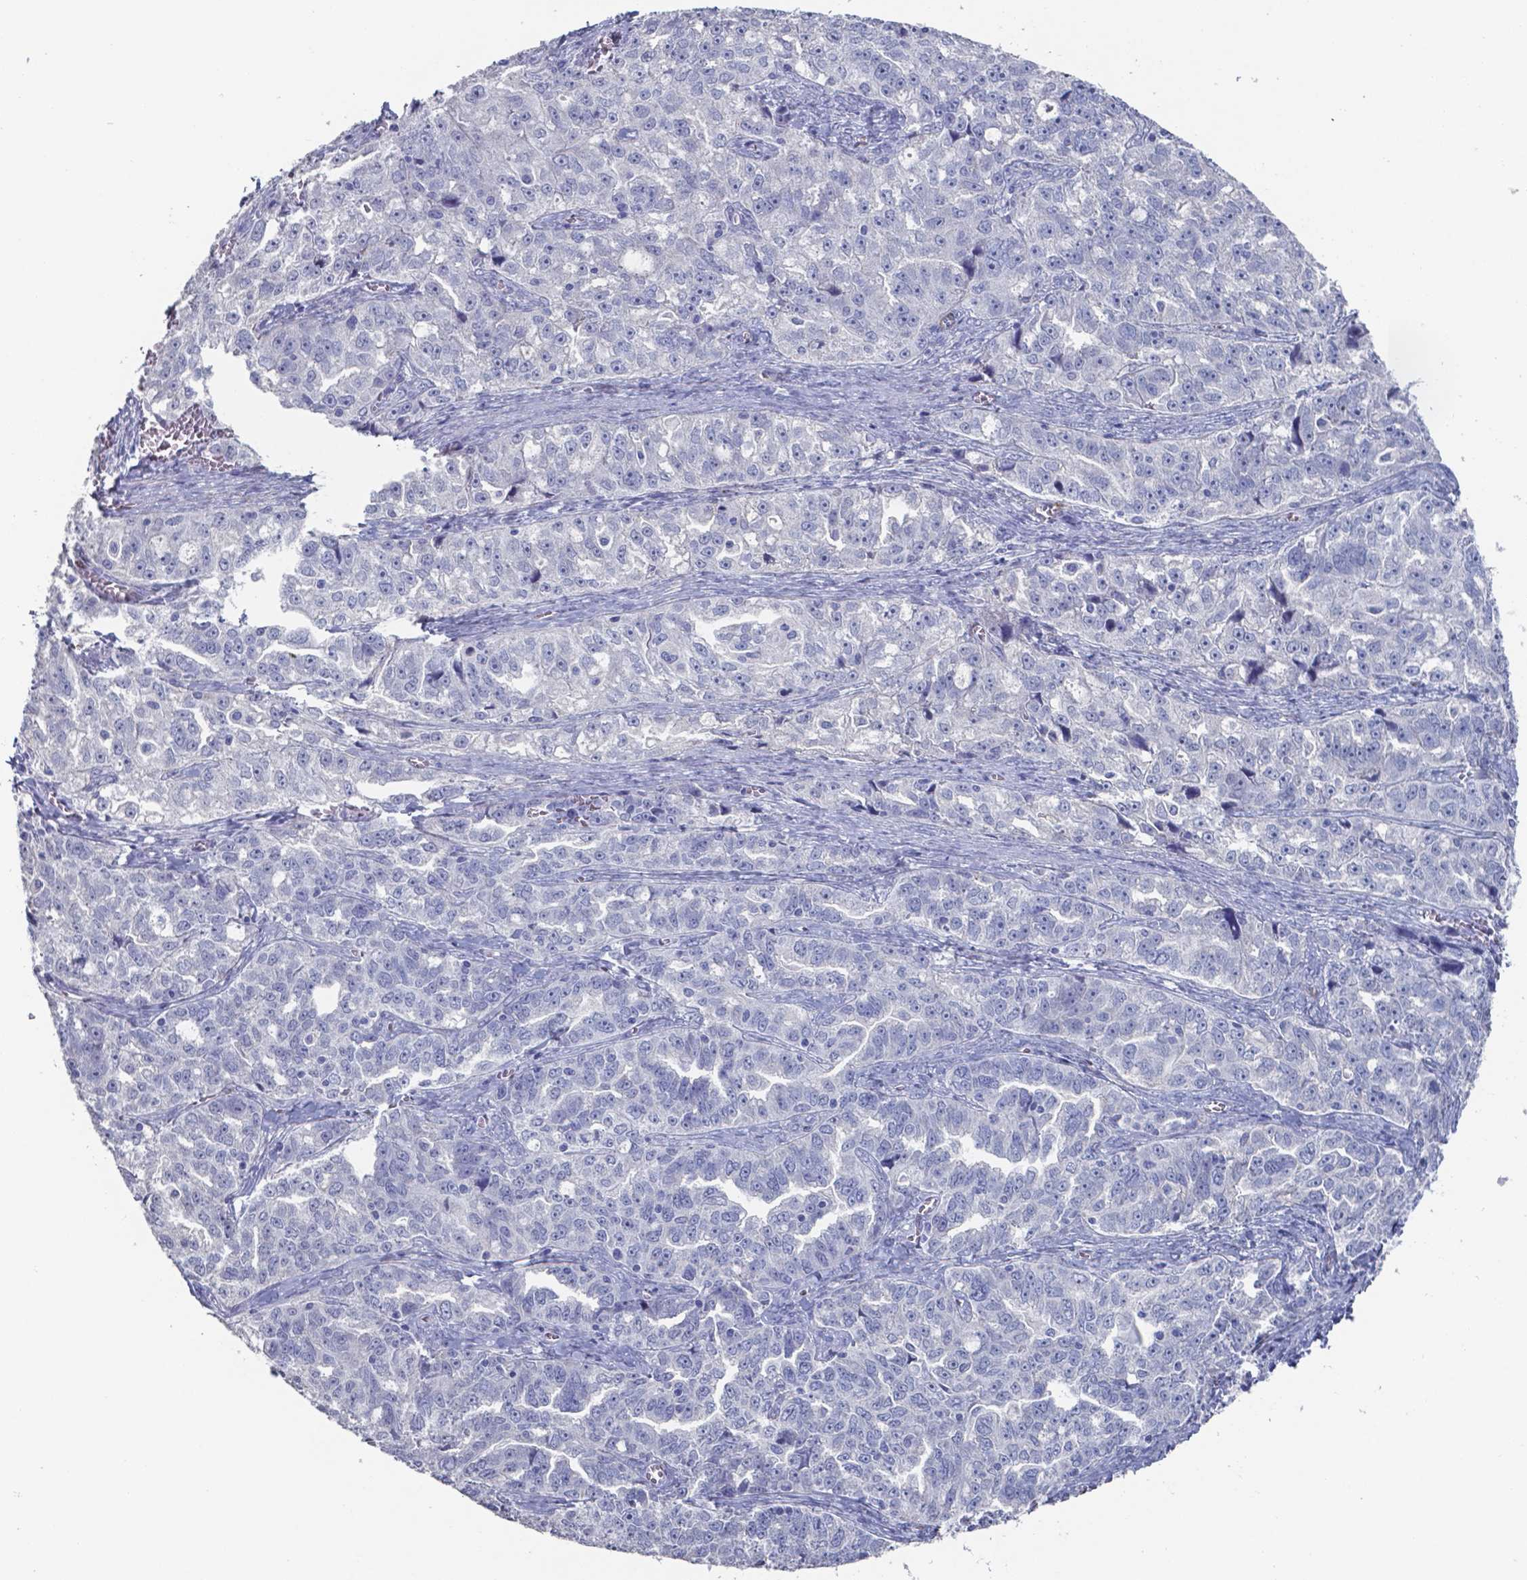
{"staining": {"intensity": "negative", "quantity": "none", "location": "none"}, "tissue": "ovarian cancer", "cell_type": "Tumor cells", "image_type": "cancer", "snomed": [{"axis": "morphology", "description": "Cystadenocarcinoma, serous, NOS"}, {"axis": "topography", "description": "Ovary"}], "caption": "Human ovarian serous cystadenocarcinoma stained for a protein using IHC reveals no positivity in tumor cells.", "gene": "PLA2R1", "patient": {"sex": "female", "age": 51}}